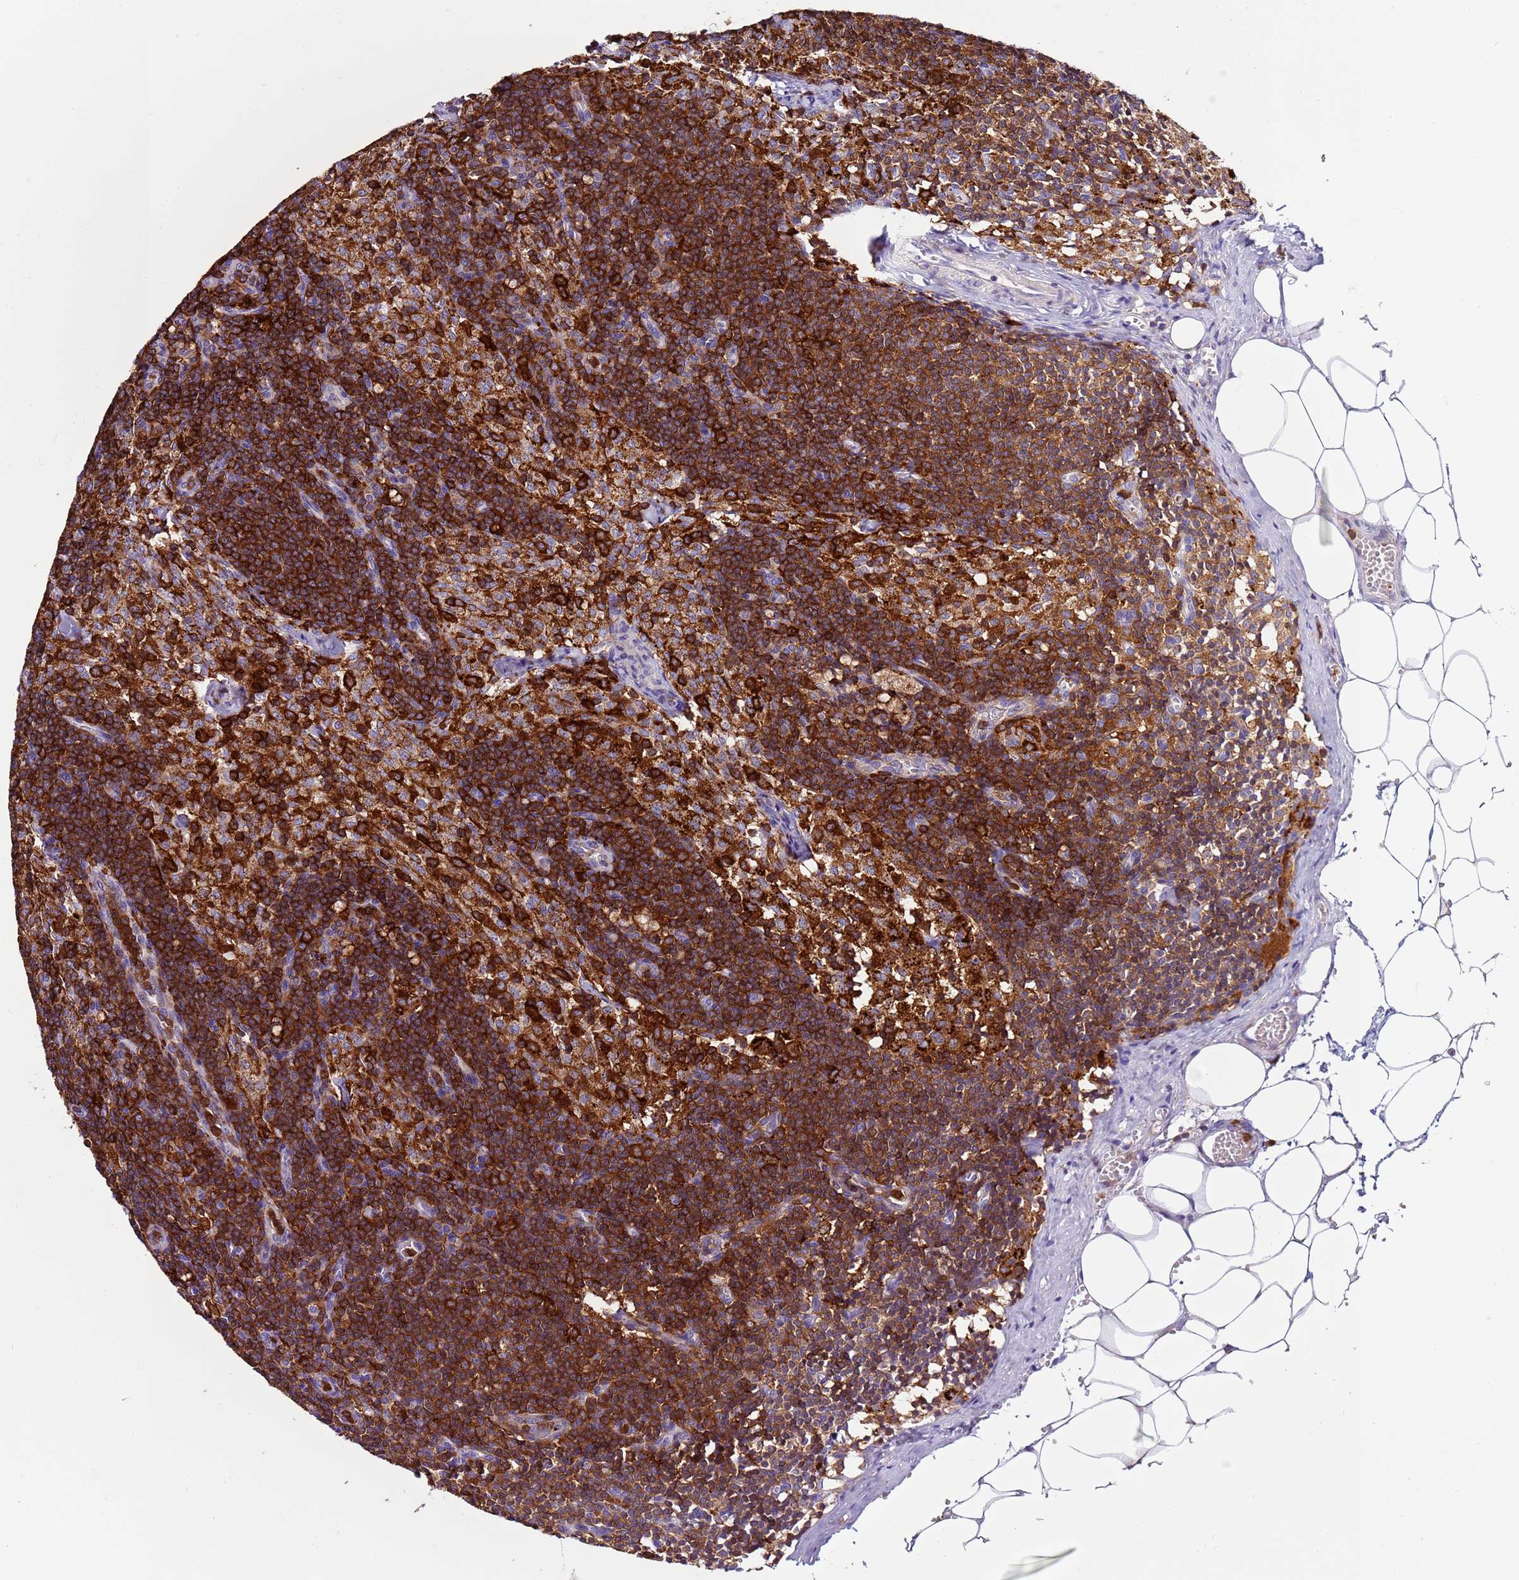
{"staining": {"intensity": "strong", "quantity": ">75%", "location": "cytoplasmic/membranous"}, "tissue": "lymph node", "cell_type": "Germinal center cells", "image_type": "normal", "snomed": [{"axis": "morphology", "description": "Normal tissue, NOS"}, {"axis": "topography", "description": "Lymph node"}], "caption": "Protein staining of benign lymph node exhibits strong cytoplasmic/membranous staining in about >75% of germinal center cells. (IHC, brightfield microscopy, high magnification).", "gene": "TTPAL", "patient": {"sex": "female", "age": 42}}